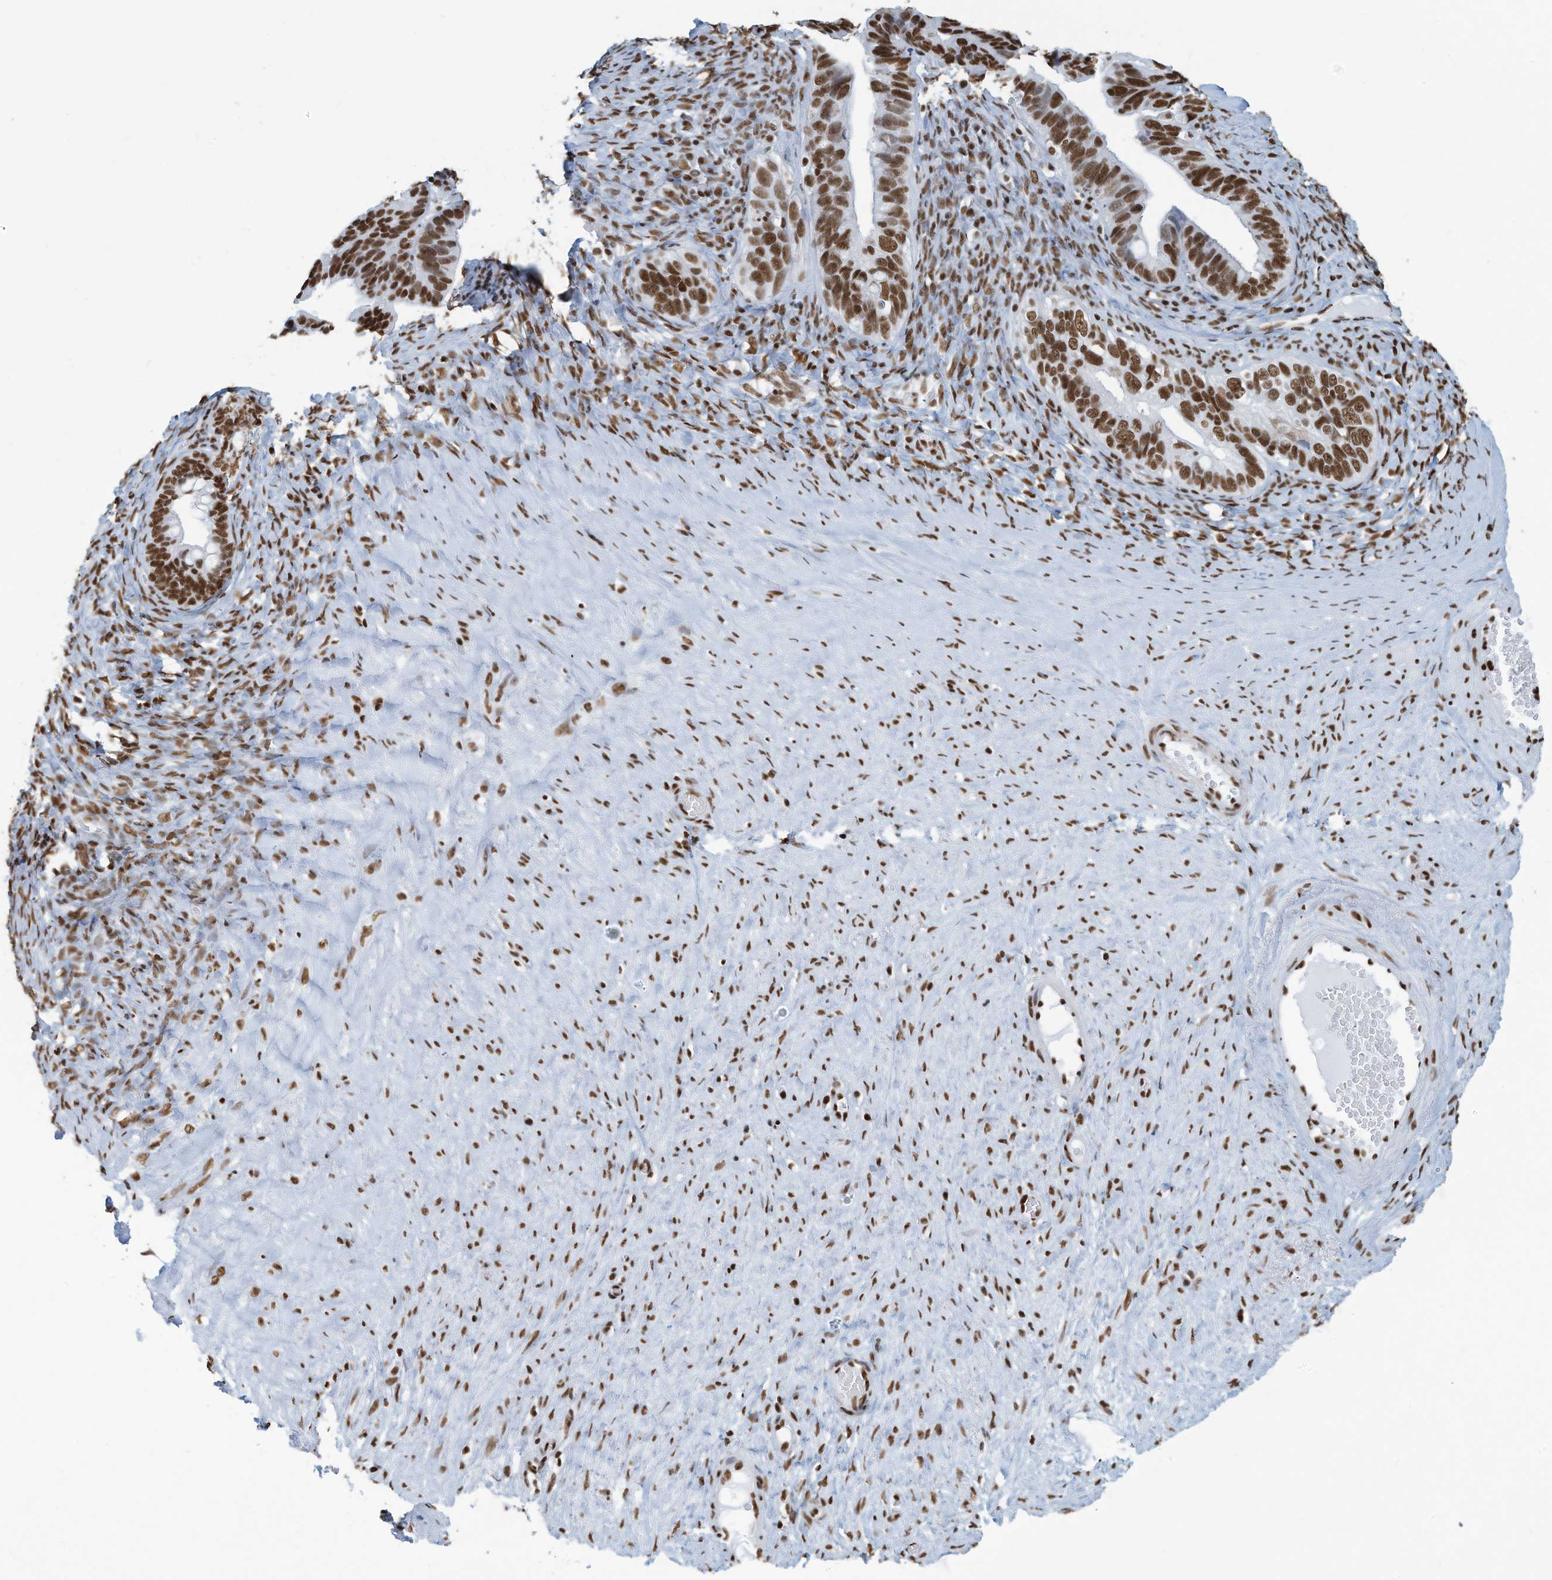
{"staining": {"intensity": "strong", "quantity": ">75%", "location": "nuclear"}, "tissue": "ovarian cancer", "cell_type": "Tumor cells", "image_type": "cancer", "snomed": [{"axis": "morphology", "description": "Cystadenocarcinoma, serous, NOS"}, {"axis": "topography", "description": "Ovary"}], "caption": "Approximately >75% of tumor cells in human ovarian cancer (serous cystadenocarcinoma) demonstrate strong nuclear protein expression as visualized by brown immunohistochemical staining.", "gene": "SARNP", "patient": {"sex": "female", "age": 56}}